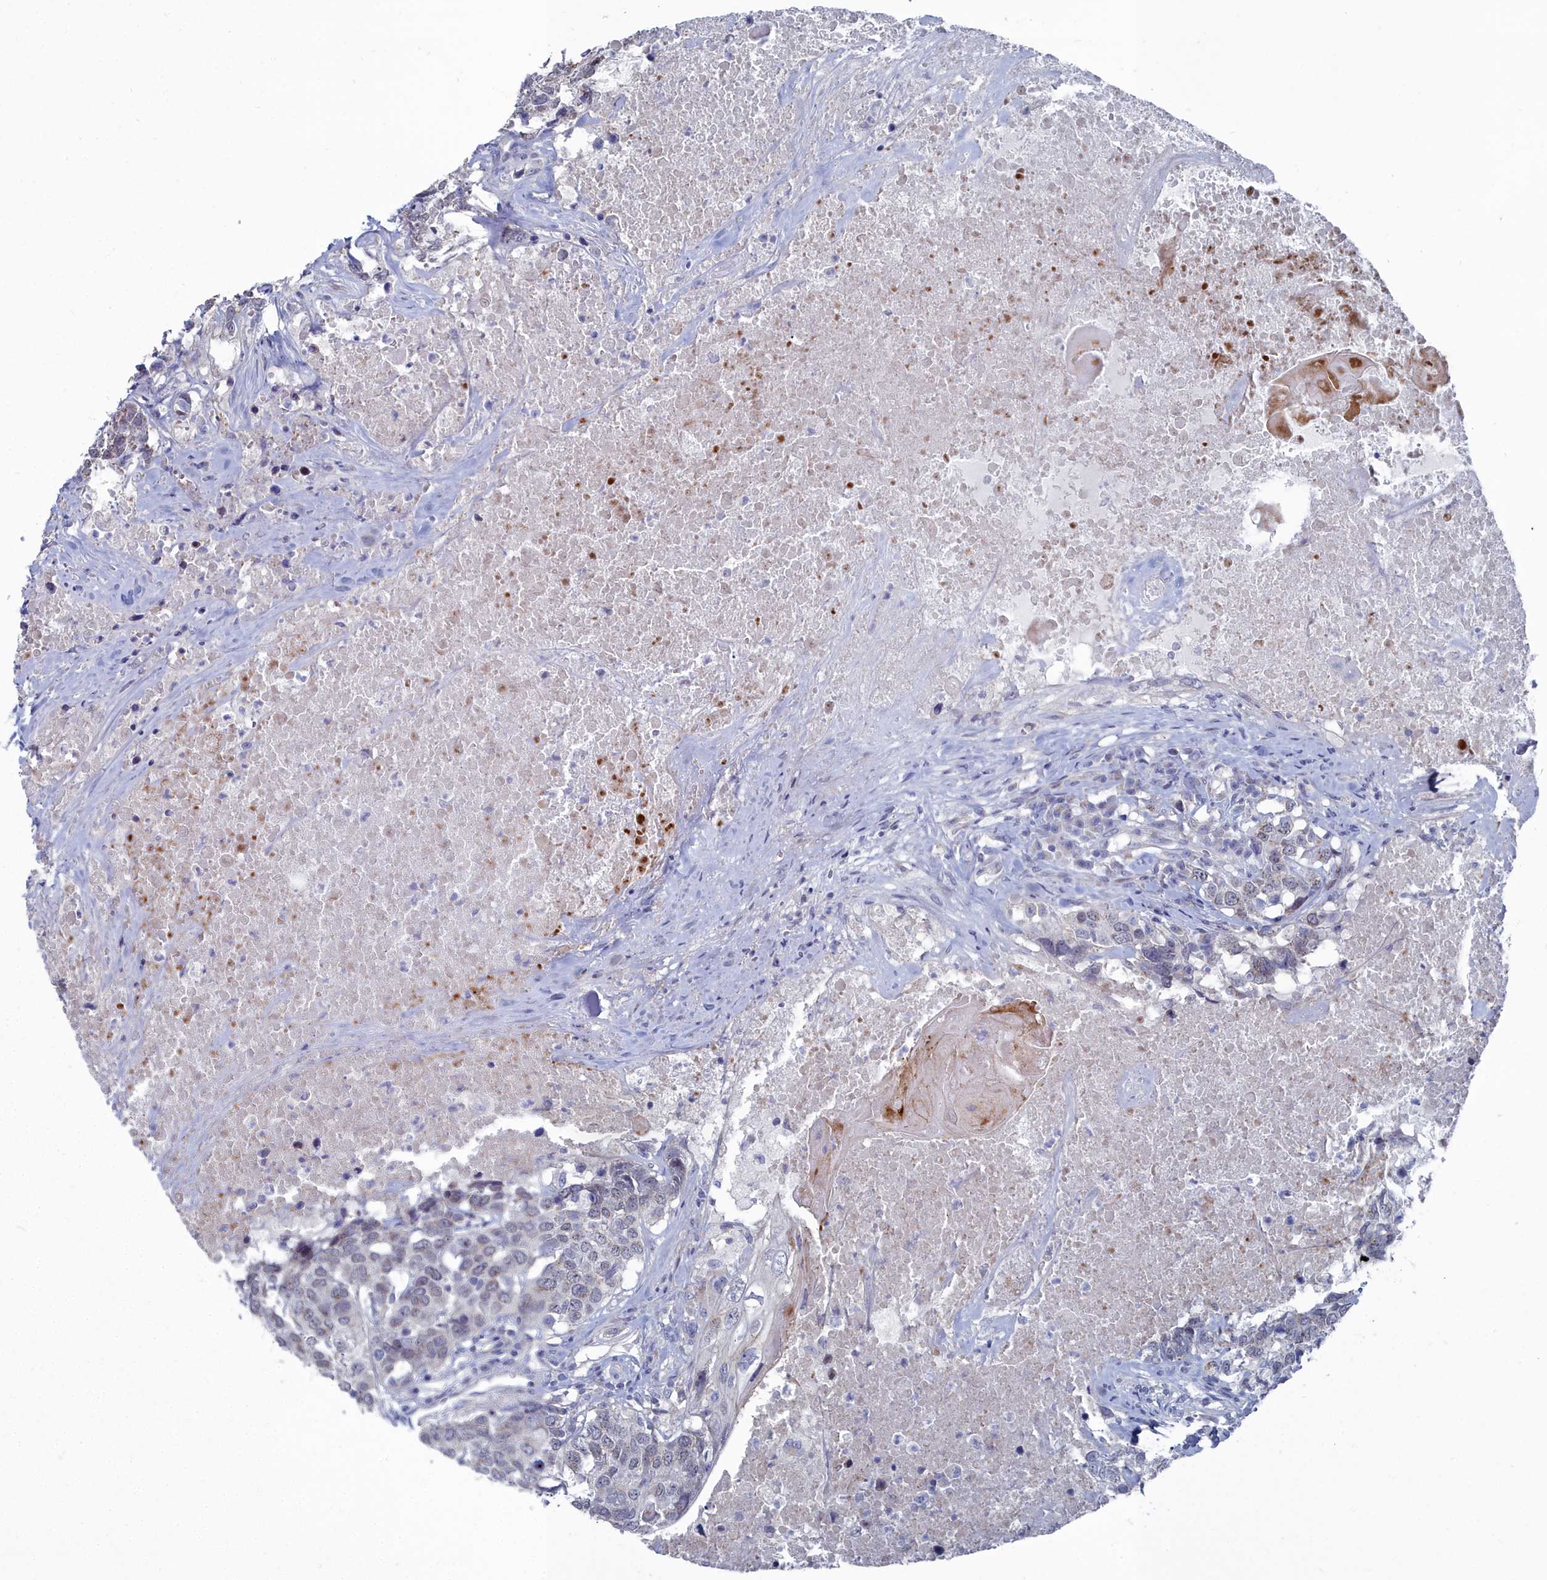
{"staining": {"intensity": "weak", "quantity": "<25%", "location": "cytoplasmic/membranous"}, "tissue": "head and neck cancer", "cell_type": "Tumor cells", "image_type": "cancer", "snomed": [{"axis": "morphology", "description": "Squamous cell carcinoma, NOS"}, {"axis": "topography", "description": "Head-Neck"}], "caption": "A histopathology image of human head and neck cancer is negative for staining in tumor cells. Nuclei are stained in blue.", "gene": "SHISAL2A", "patient": {"sex": "male", "age": 66}}